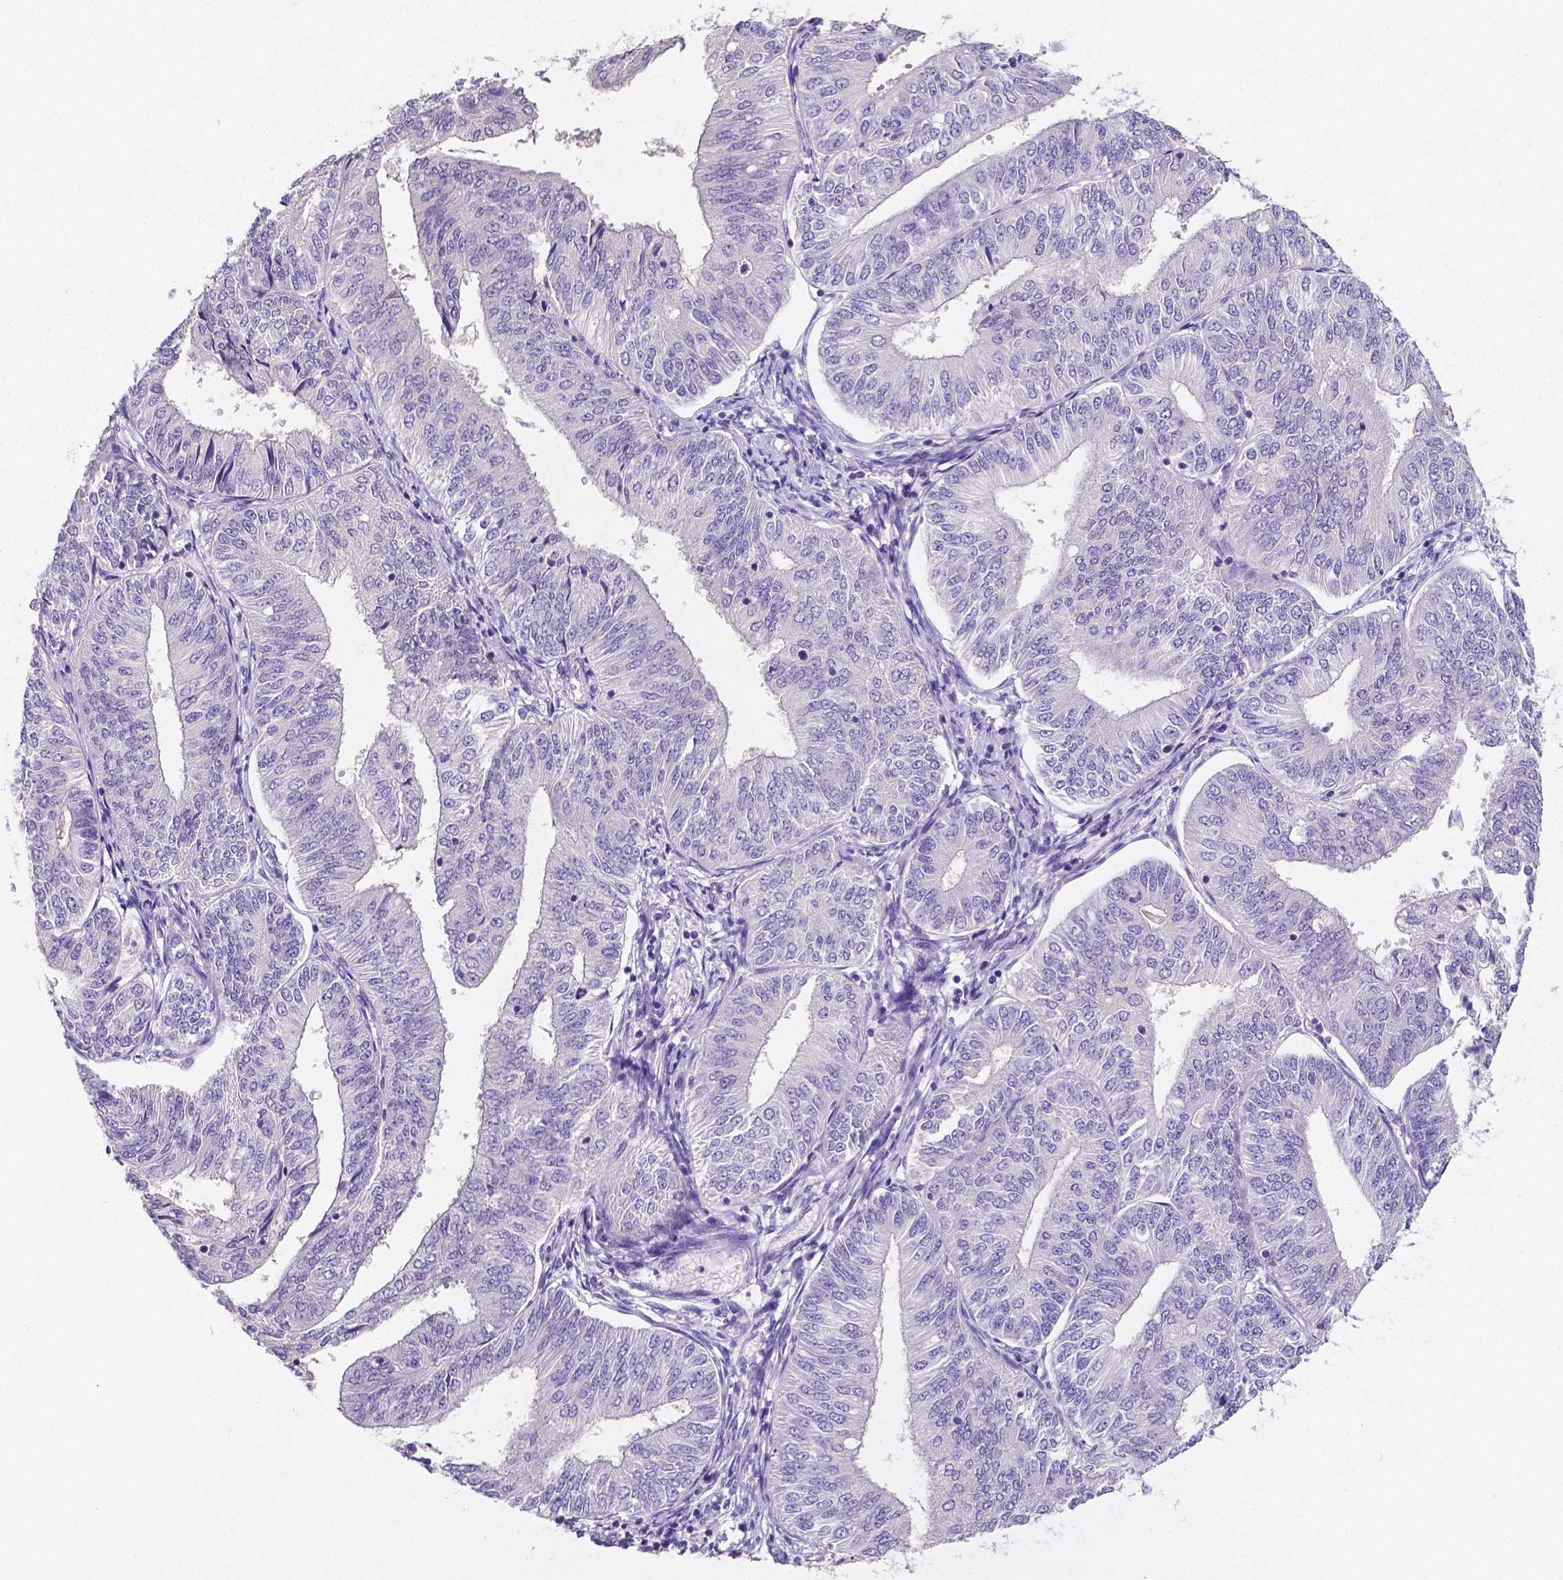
{"staining": {"intensity": "negative", "quantity": "none", "location": "none"}, "tissue": "endometrial cancer", "cell_type": "Tumor cells", "image_type": "cancer", "snomed": [{"axis": "morphology", "description": "Adenocarcinoma, NOS"}, {"axis": "topography", "description": "Endometrium"}], "caption": "Histopathology image shows no protein positivity in tumor cells of endometrial adenocarcinoma tissue.", "gene": "SATB2", "patient": {"sex": "female", "age": 58}}